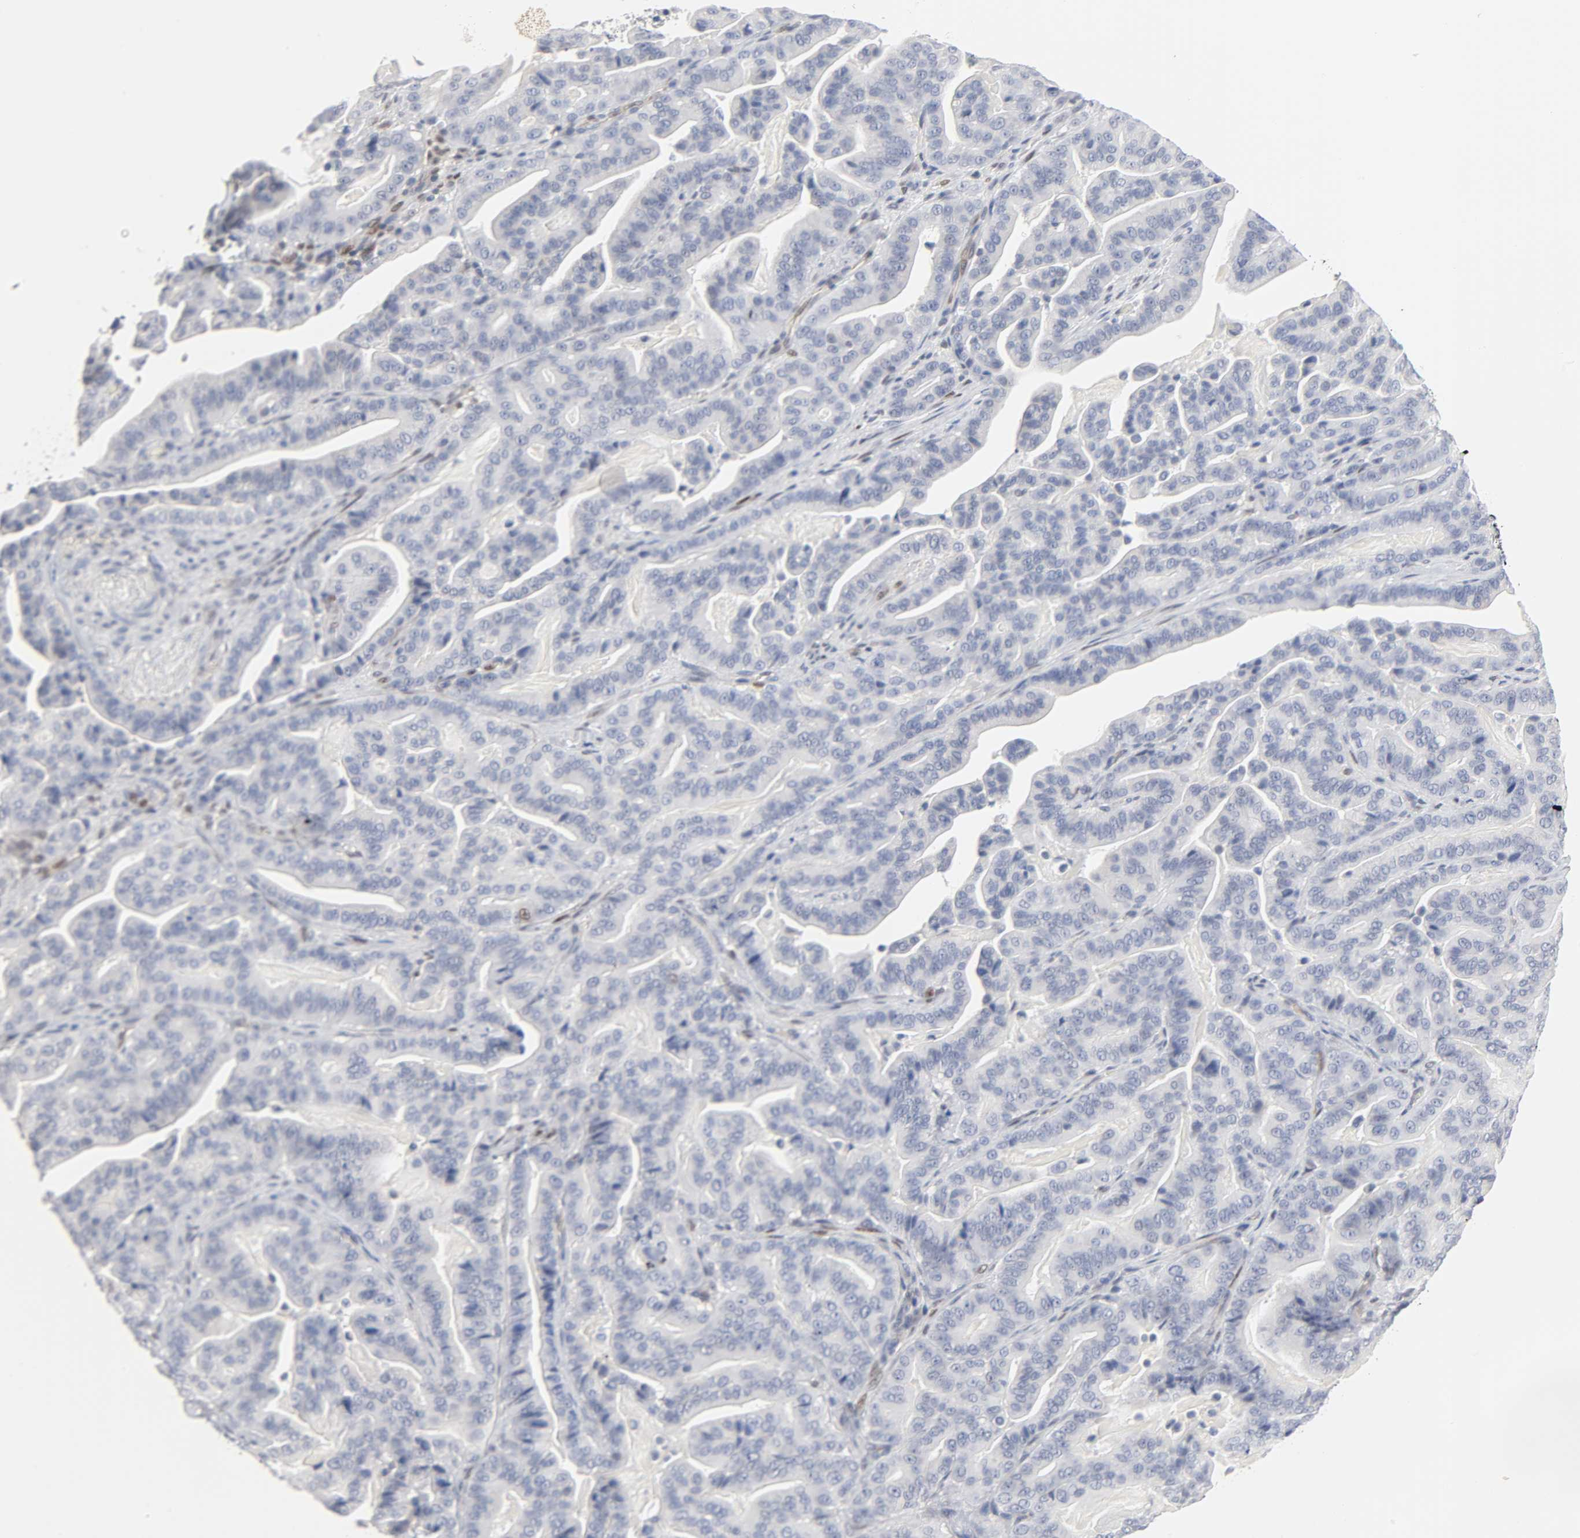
{"staining": {"intensity": "negative", "quantity": "none", "location": "none"}, "tissue": "pancreatic cancer", "cell_type": "Tumor cells", "image_type": "cancer", "snomed": [{"axis": "morphology", "description": "Adenocarcinoma, NOS"}, {"axis": "topography", "description": "Pancreas"}], "caption": "This is a micrograph of IHC staining of adenocarcinoma (pancreatic), which shows no staining in tumor cells. The staining is performed using DAB (3,3'-diaminobenzidine) brown chromogen with nuclei counter-stained in using hematoxylin.", "gene": "NFATC1", "patient": {"sex": "male", "age": 63}}